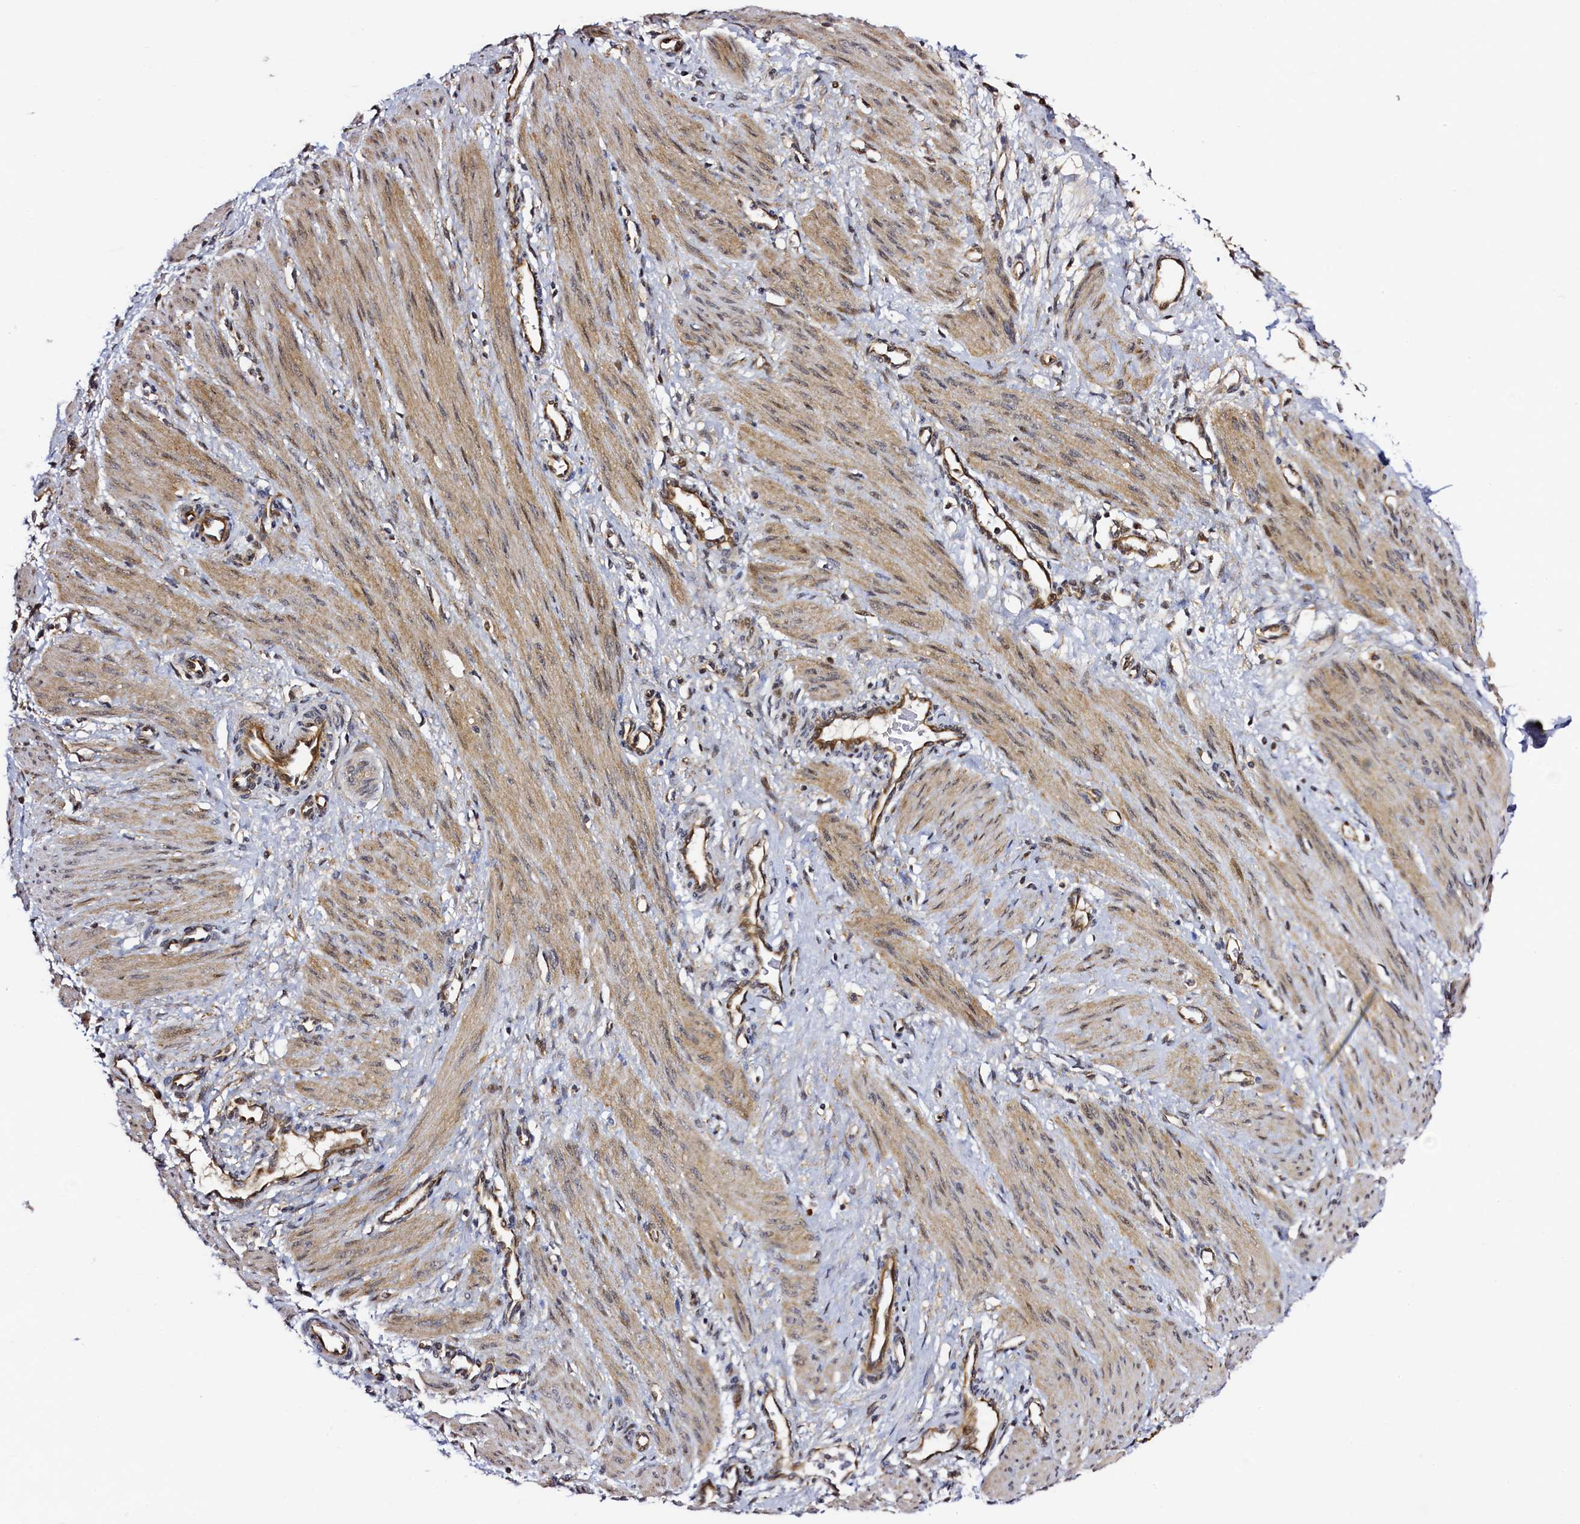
{"staining": {"intensity": "moderate", "quantity": ">75%", "location": "cytoplasmic/membranous,nuclear"}, "tissue": "smooth muscle", "cell_type": "Smooth muscle cells", "image_type": "normal", "snomed": [{"axis": "morphology", "description": "Normal tissue, NOS"}, {"axis": "topography", "description": "Endometrium"}], "caption": "Smooth muscle stained for a protein reveals moderate cytoplasmic/membranous,nuclear positivity in smooth muscle cells. (DAB IHC, brown staining for protein, blue staining for nuclei).", "gene": "RBFA", "patient": {"sex": "female", "age": 33}}